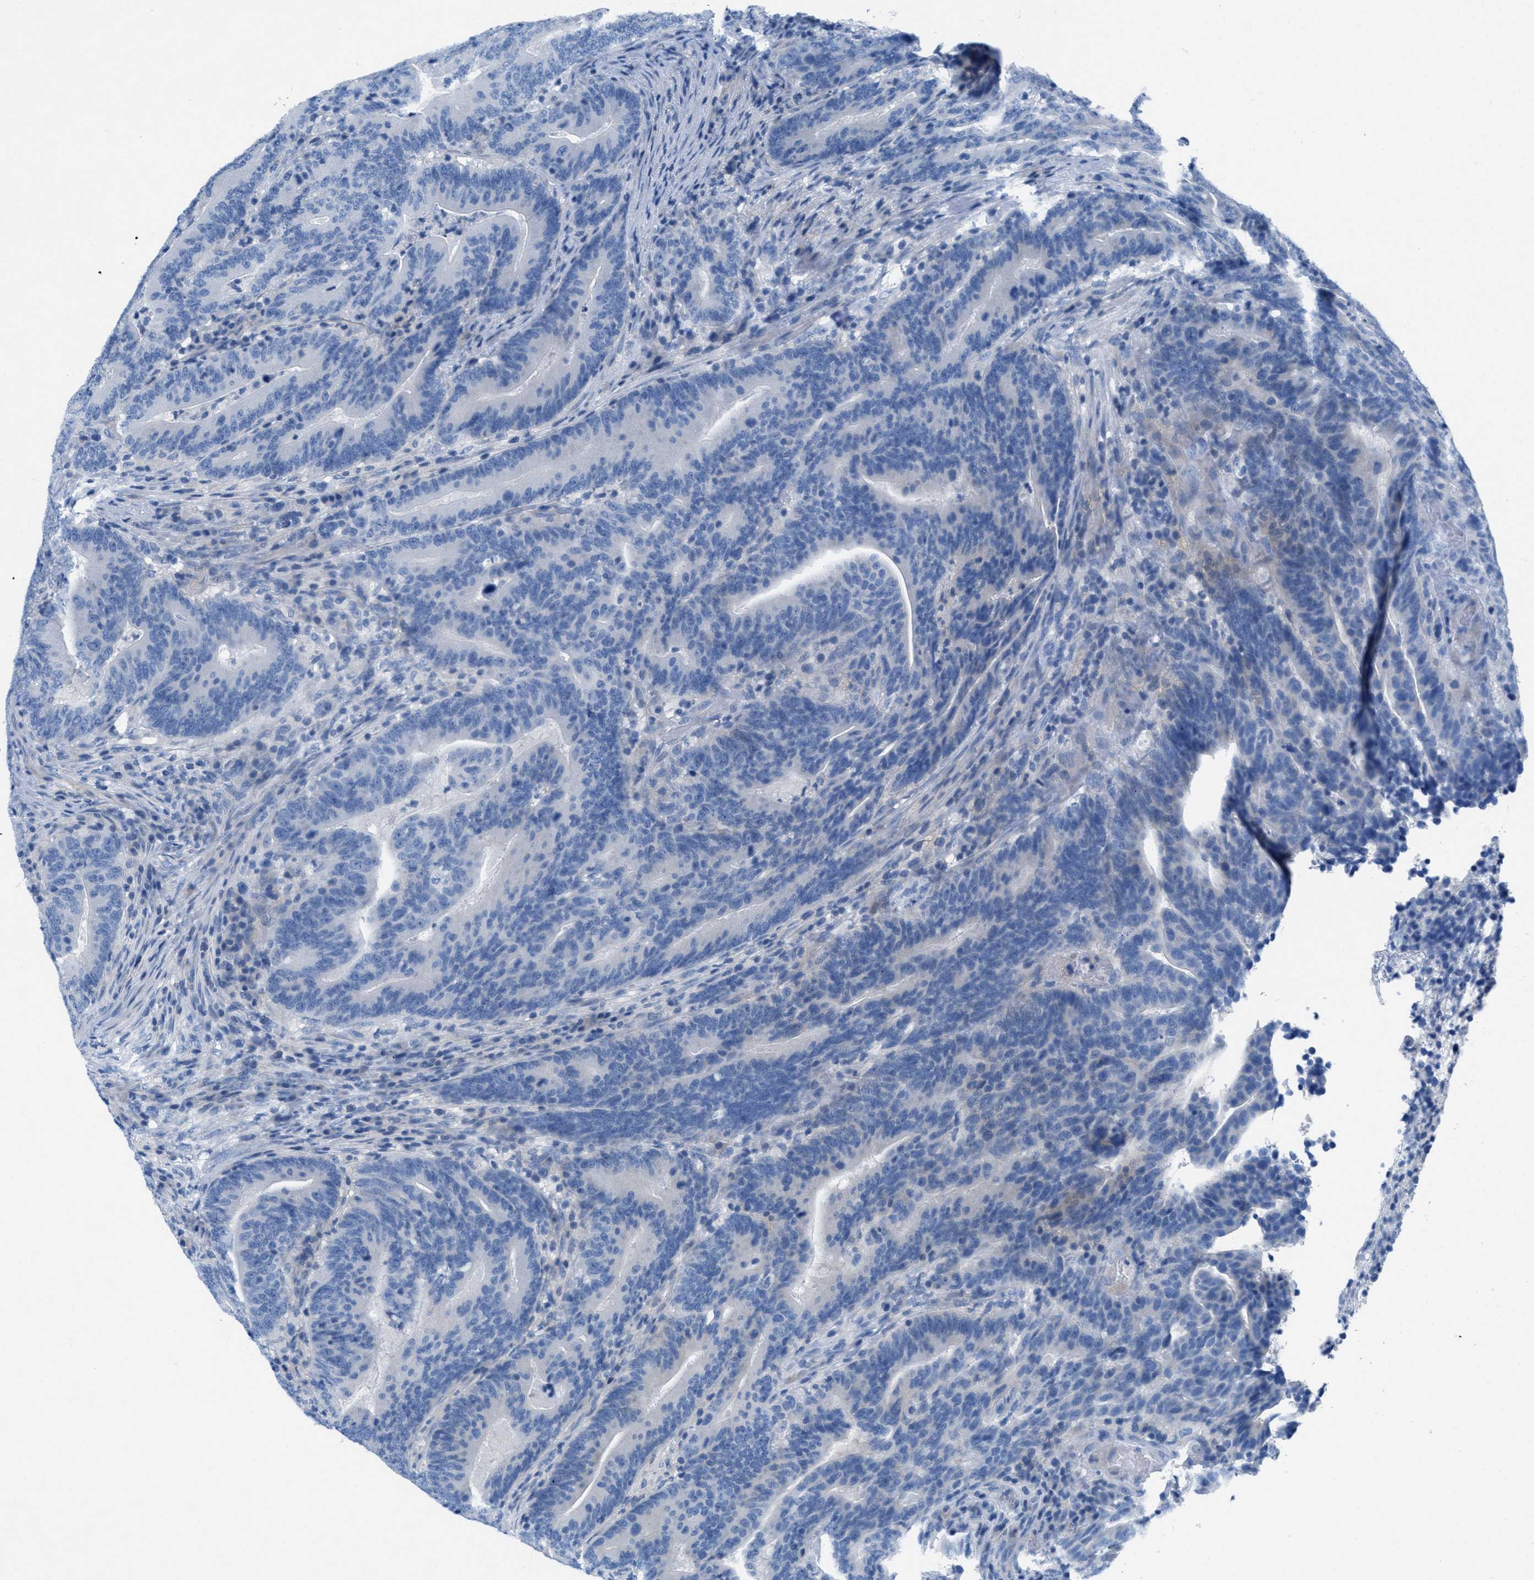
{"staining": {"intensity": "negative", "quantity": "none", "location": "none"}, "tissue": "colorectal cancer", "cell_type": "Tumor cells", "image_type": "cancer", "snomed": [{"axis": "morphology", "description": "Adenocarcinoma, NOS"}, {"axis": "topography", "description": "Colon"}], "caption": "A photomicrograph of adenocarcinoma (colorectal) stained for a protein exhibits no brown staining in tumor cells.", "gene": "GALNT17", "patient": {"sex": "female", "age": 66}}